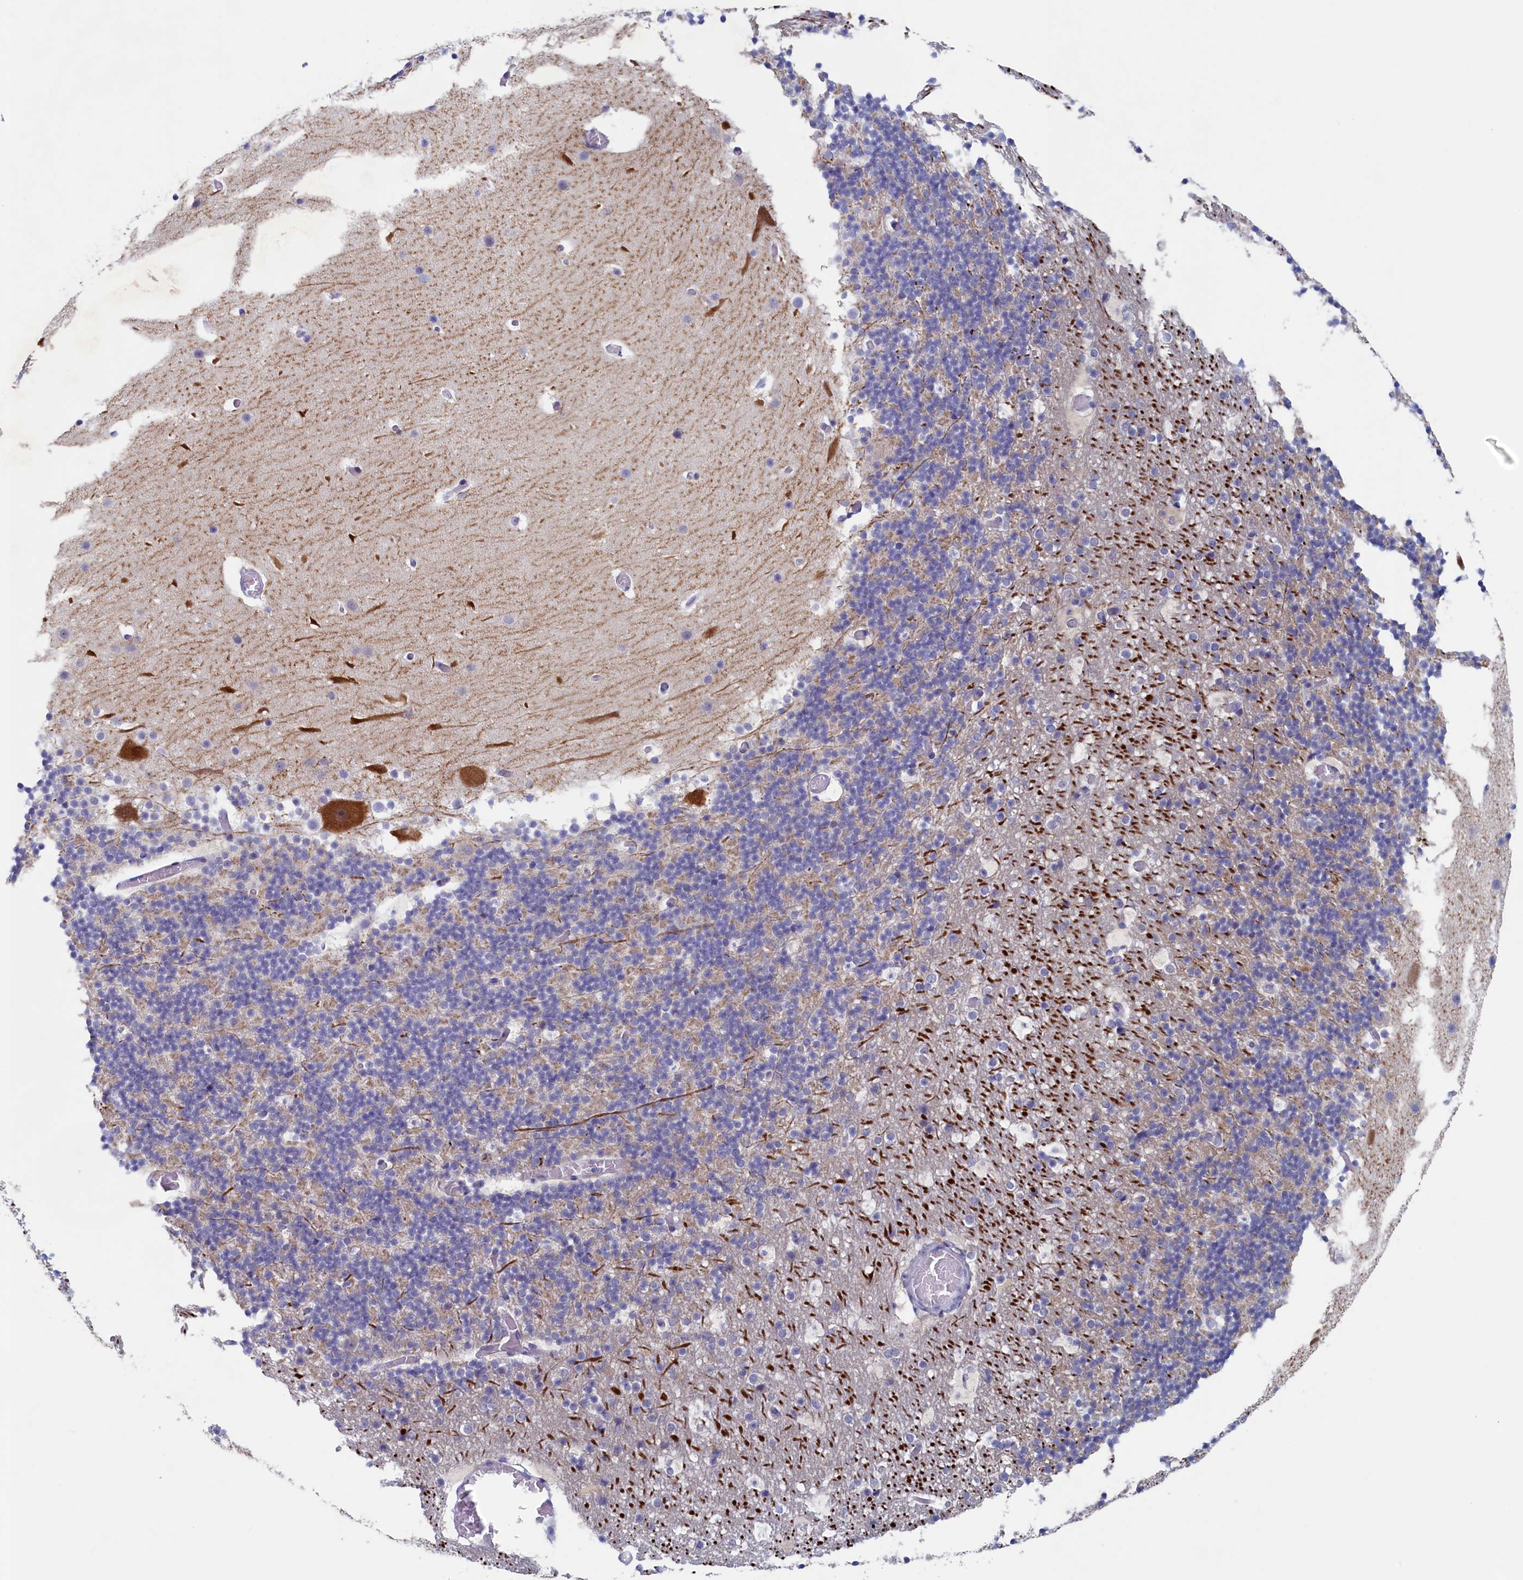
{"staining": {"intensity": "negative", "quantity": "none", "location": "none"}, "tissue": "cerebellum", "cell_type": "Cells in granular layer", "image_type": "normal", "snomed": [{"axis": "morphology", "description": "Normal tissue, NOS"}, {"axis": "topography", "description": "Cerebellum"}], "caption": "The immunohistochemistry photomicrograph has no significant positivity in cells in granular layer of cerebellum.", "gene": "WDR76", "patient": {"sex": "male", "age": 57}}